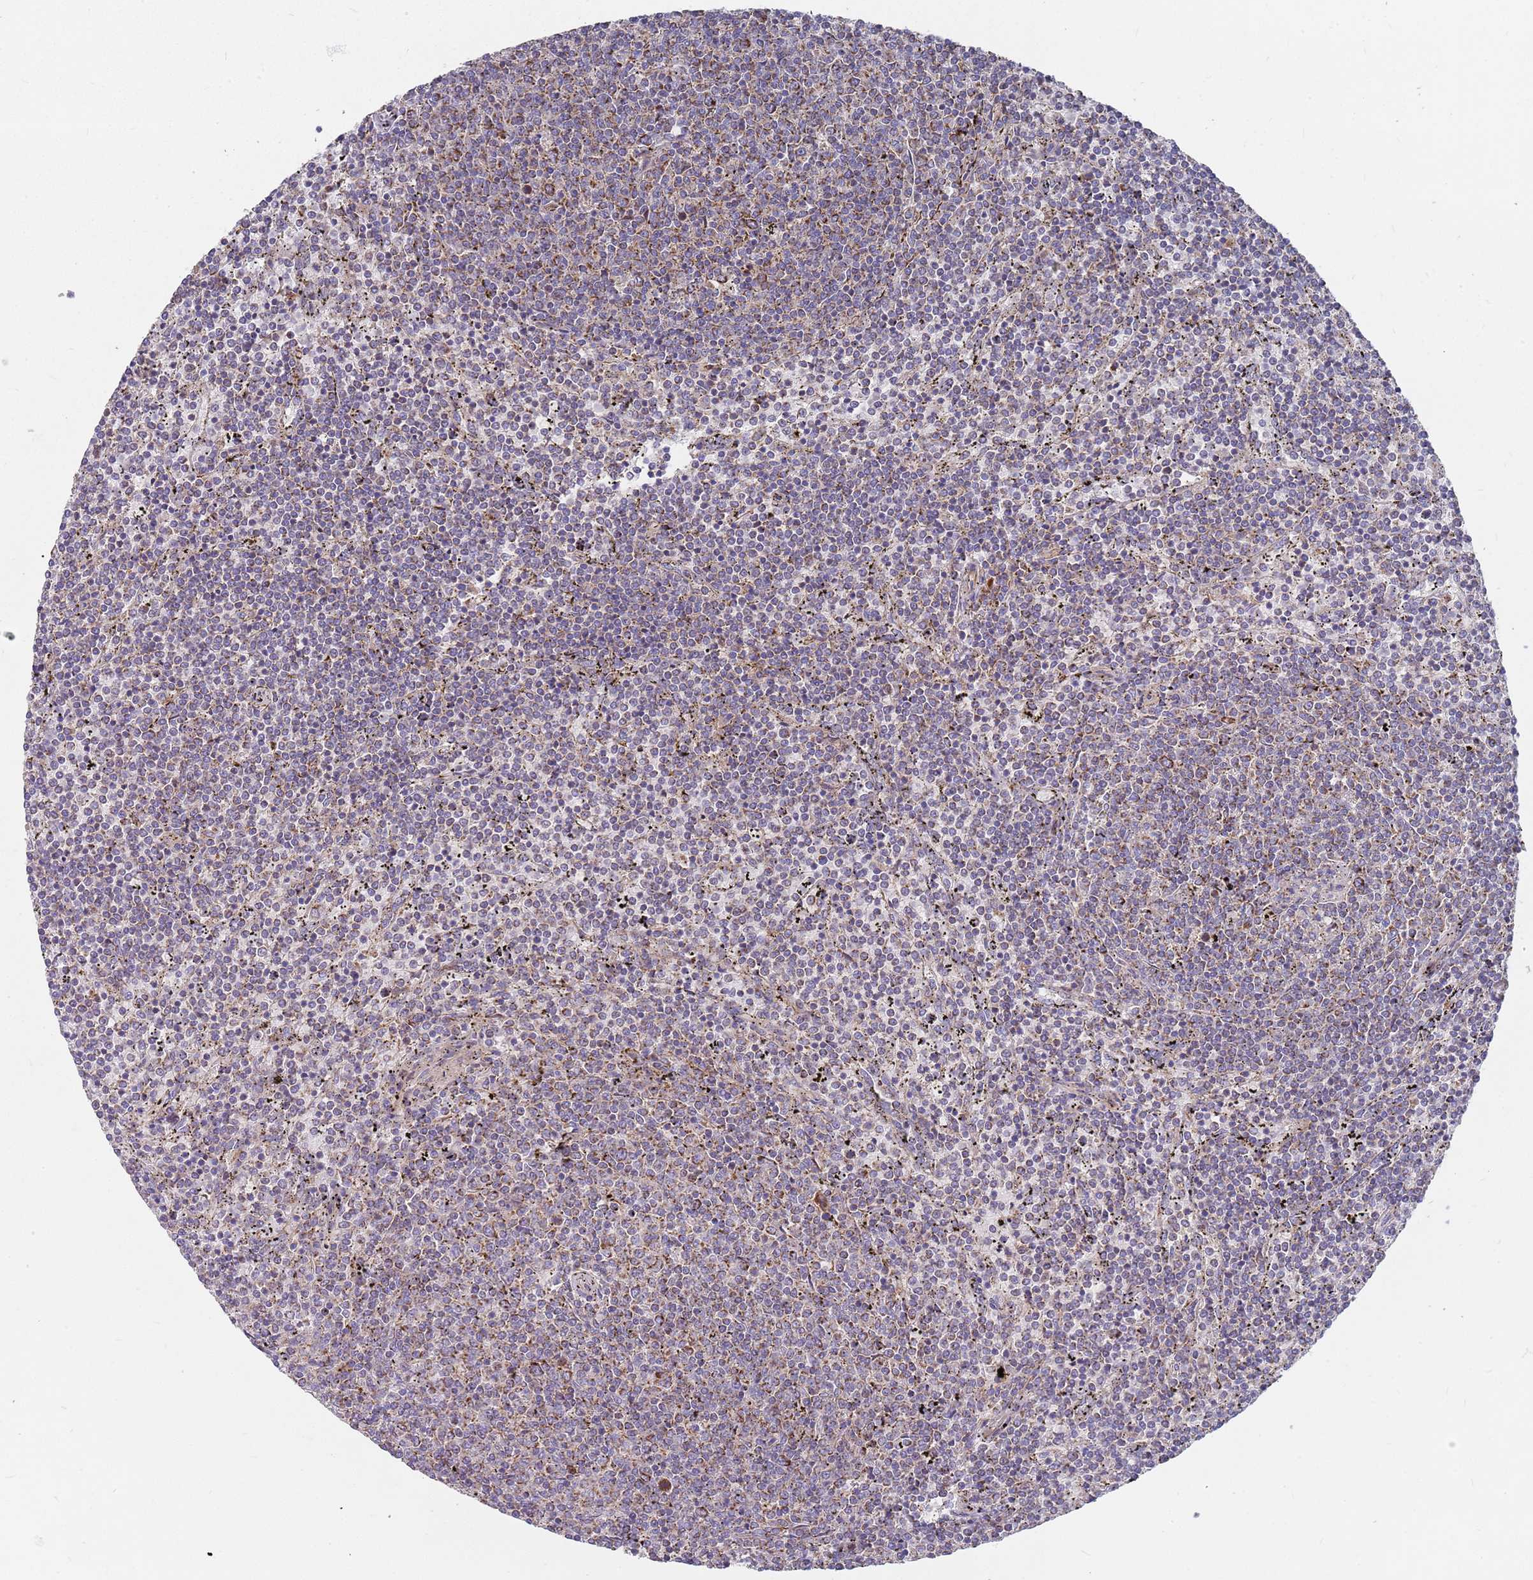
{"staining": {"intensity": "moderate", "quantity": "25%-75%", "location": "cytoplasmic/membranous"}, "tissue": "lymphoma", "cell_type": "Tumor cells", "image_type": "cancer", "snomed": [{"axis": "morphology", "description": "Malignant lymphoma, non-Hodgkin's type, Low grade"}, {"axis": "topography", "description": "Spleen"}], "caption": "Protein staining of lymphoma tissue exhibits moderate cytoplasmic/membranous positivity in approximately 25%-75% of tumor cells.", "gene": "WDFY3", "patient": {"sex": "female", "age": 50}}